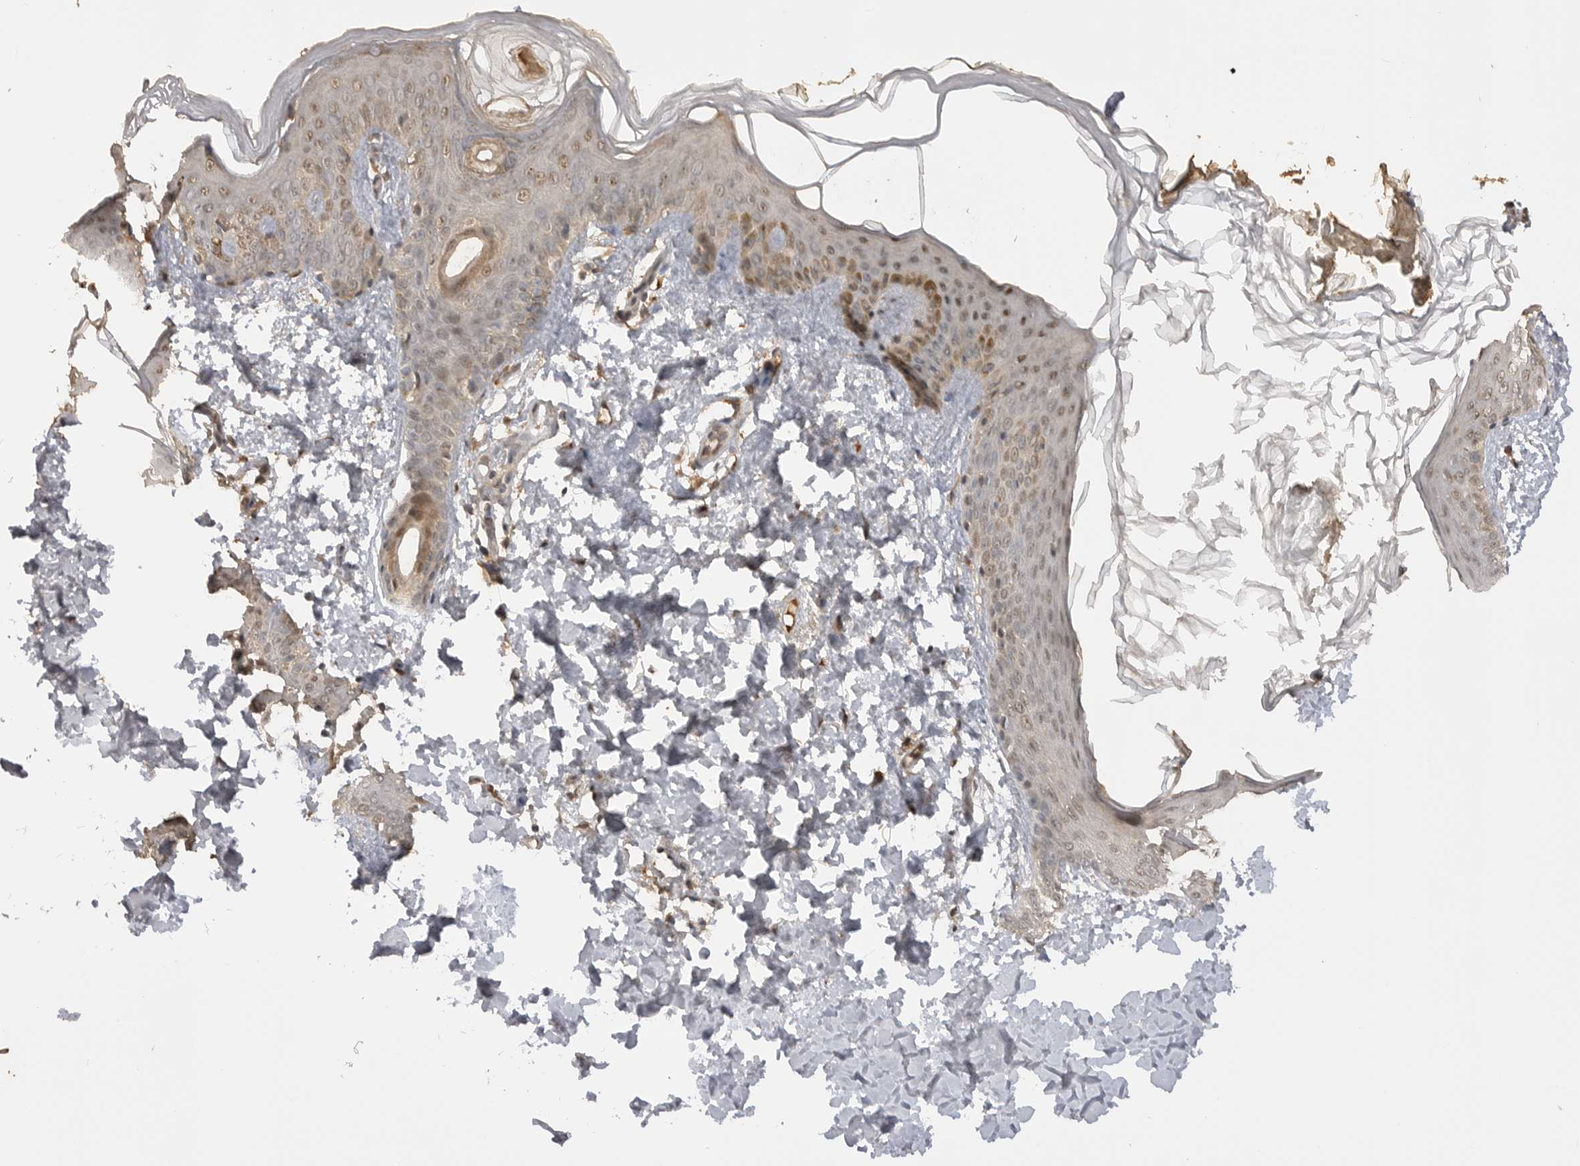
{"staining": {"intensity": "weak", "quantity": ">75%", "location": "cytoplasmic/membranous,nuclear"}, "tissue": "skin", "cell_type": "Fibroblasts", "image_type": "normal", "snomed": [{"axis": "morphology", "description": "Normal tissue, NOS"}, {"axis": "morphology", "description": "Neoplasm, benign, NOS"}, {"axis": "topography", "description": "Skin"}, {"axis": "topography", "description": "Soft tissue"}], "caption": "Protein staining of unremarkable skin shows weak cytoplasmic/membranous,nuclear positivity in about >75% of fibroblasts. (brown staining indicates protein expression, while blue staining denotes nuclei).", "gene": "ASPSCR1", "patient": {"sex": "male", "age": 26}}